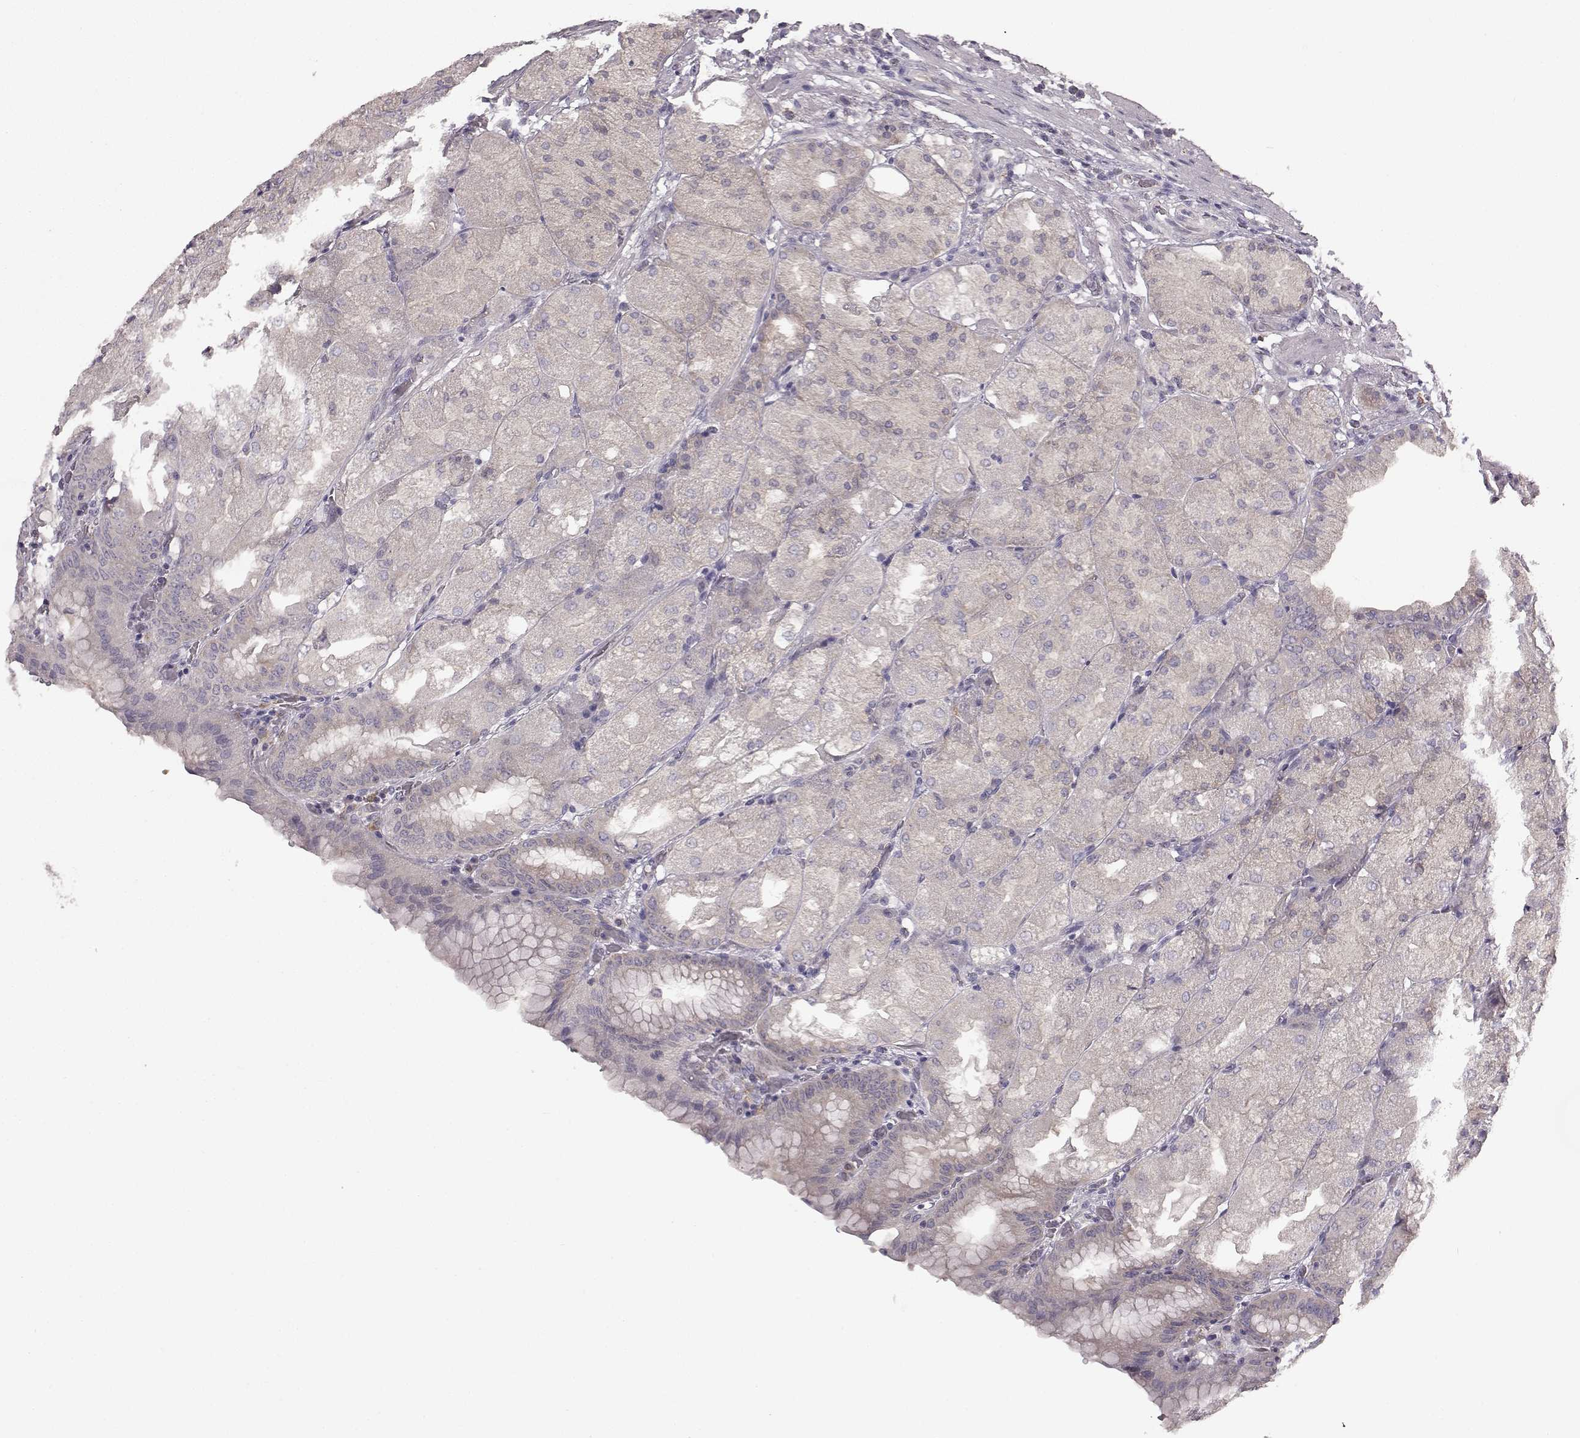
{"staining": {"intensity": "weak", "quantity": "25%-75%", "location": "cytoplasmic/membranous"}, "tissue": "stomach", "cell_type": "Glandular cells", "image_type": "normal", "snomed": [{"axis": "morphology", "description": "Normal tissue, NOS"}, {"axis": "topography", "description": "Stomach, upper"}, {"axis": "topography", "description": "Stomach"}, {"axis": "topography", "description": "Stomach, lower"}], "caption": "Stomach stained with DAB immunohistochemistry (IHC) demonstrates low levels of weak cytoplasmic/membranous expression in approximately 25%-75% of glandular cells.", "gene": "SPAG17", "patient": {"sex": "male", "age": 62}}